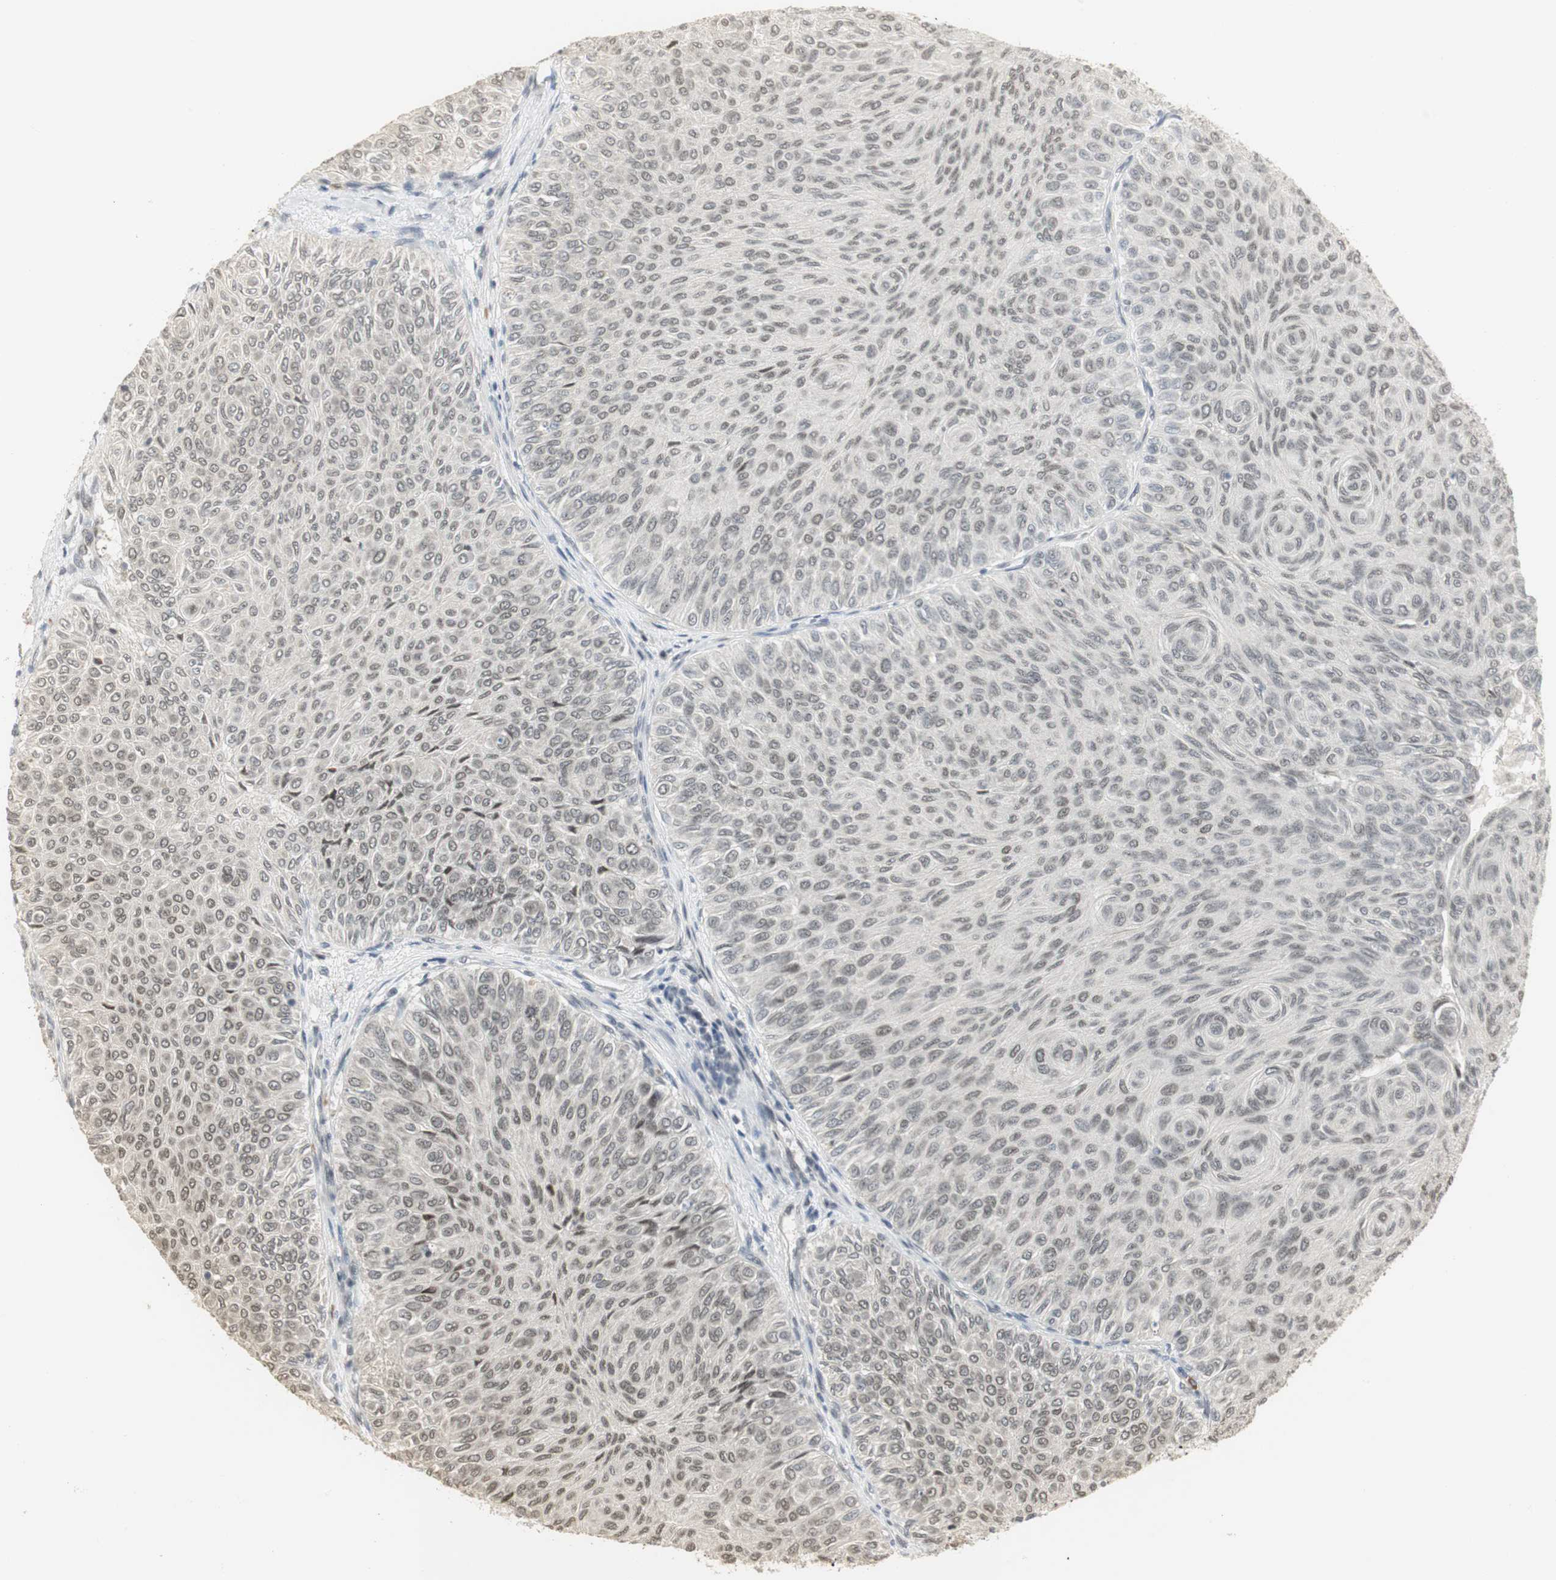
{"staining": {"intensity": "weak", "quantity": "<25%", "location": "nuclear"}, "tissue": "urothelial cancer", "cell_type": "Tumor cells", "image_type": "cancer", "snomed": [{"axis": "morphology", "description": "Urothelial carcinoma, Low grade"}, {"axis": "topography", "description": "Urinary bladder"}], "caption": "An IHC photomicrograph of urothelial cancer is shown. There is no staining in tumor cells of urothelial cancer.", "gene": "ELOA", "patient": {"sex": "male", "age": 78}}